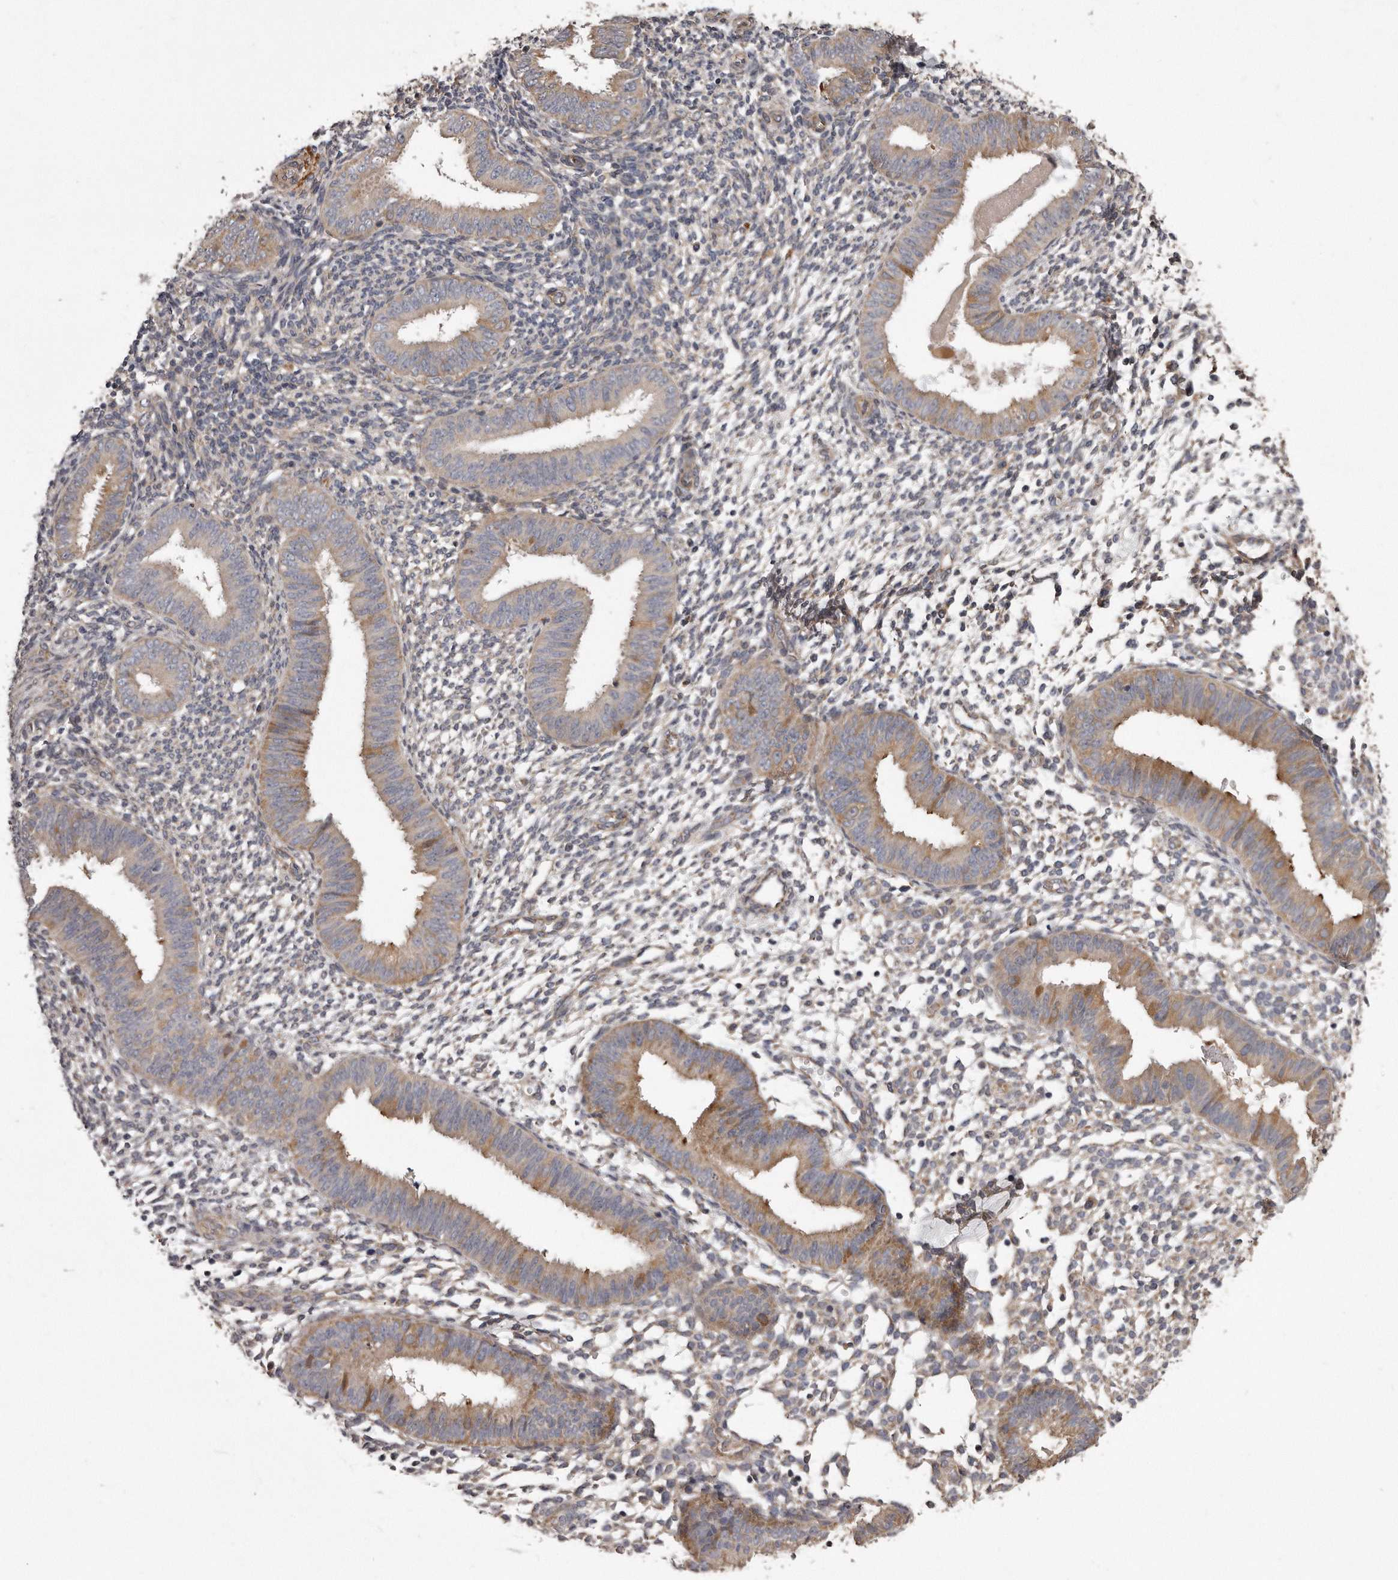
{"staining": {"intensity": "weak", "quantity": "25%-75%", "location": "cytoplasmic/membranous"}, "tissue": "endometrium", "cell_type": "Cells in endometrial stroma", "image_type": "normal", "snomed": [{"axis": "morphology", "description": "Normal tissue, NOS"}, {"axis": "topography", "description": "Uterus"}, {"axis": "topography", "description": "Endometrium"}], "caption": "Brown immunohistochemical staining in normal human endometrium shows weak cytoplasmic/membranous positivity in about 25%-75% of cells in endometrial stroma.", "gene": "ARMCX1", "patient": {"sex": "female", "age": 48}}